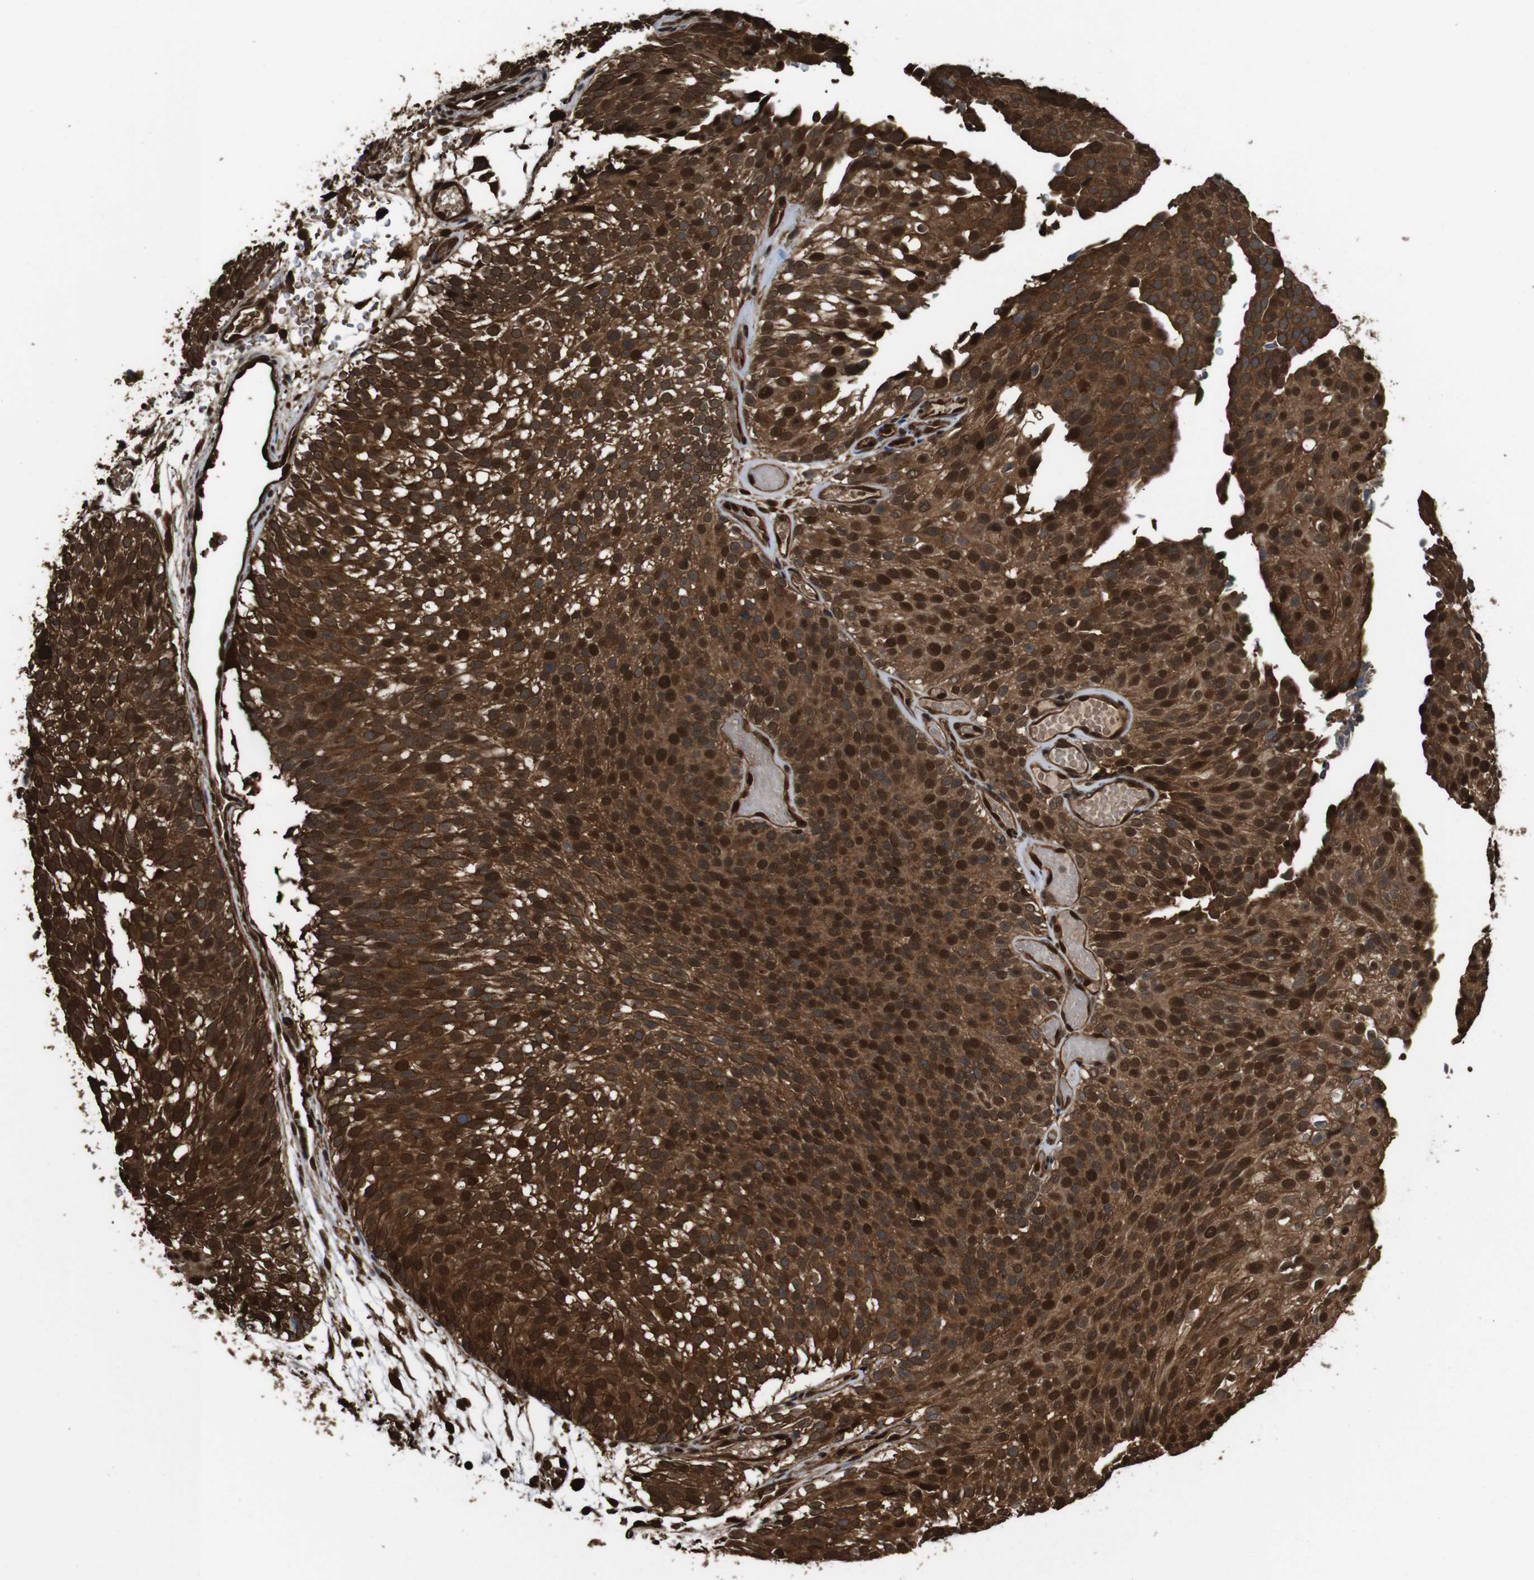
{"staining": {"intensity": "strong", "quantity": ">75%", "location": "cytoplasmic/membranous,nuclear"}, "tissue": "urothelial cancer", "cell_type": "Tumor cells", "image_type": "cancer", "snomed": [{"axis": "morphology", "description": "Urothelial carcinoma, Low grade"}, {"axis": "topography", "description": "Urinary bladder"}], "caption": "Brown immunohistochemical staining in urothelial cancer shows strong cytoplasmic/membranous and nuclear staining in about >75% of tumor cells.", "gene": "VCP", "patient": {"sex": "male", "age": 78}}